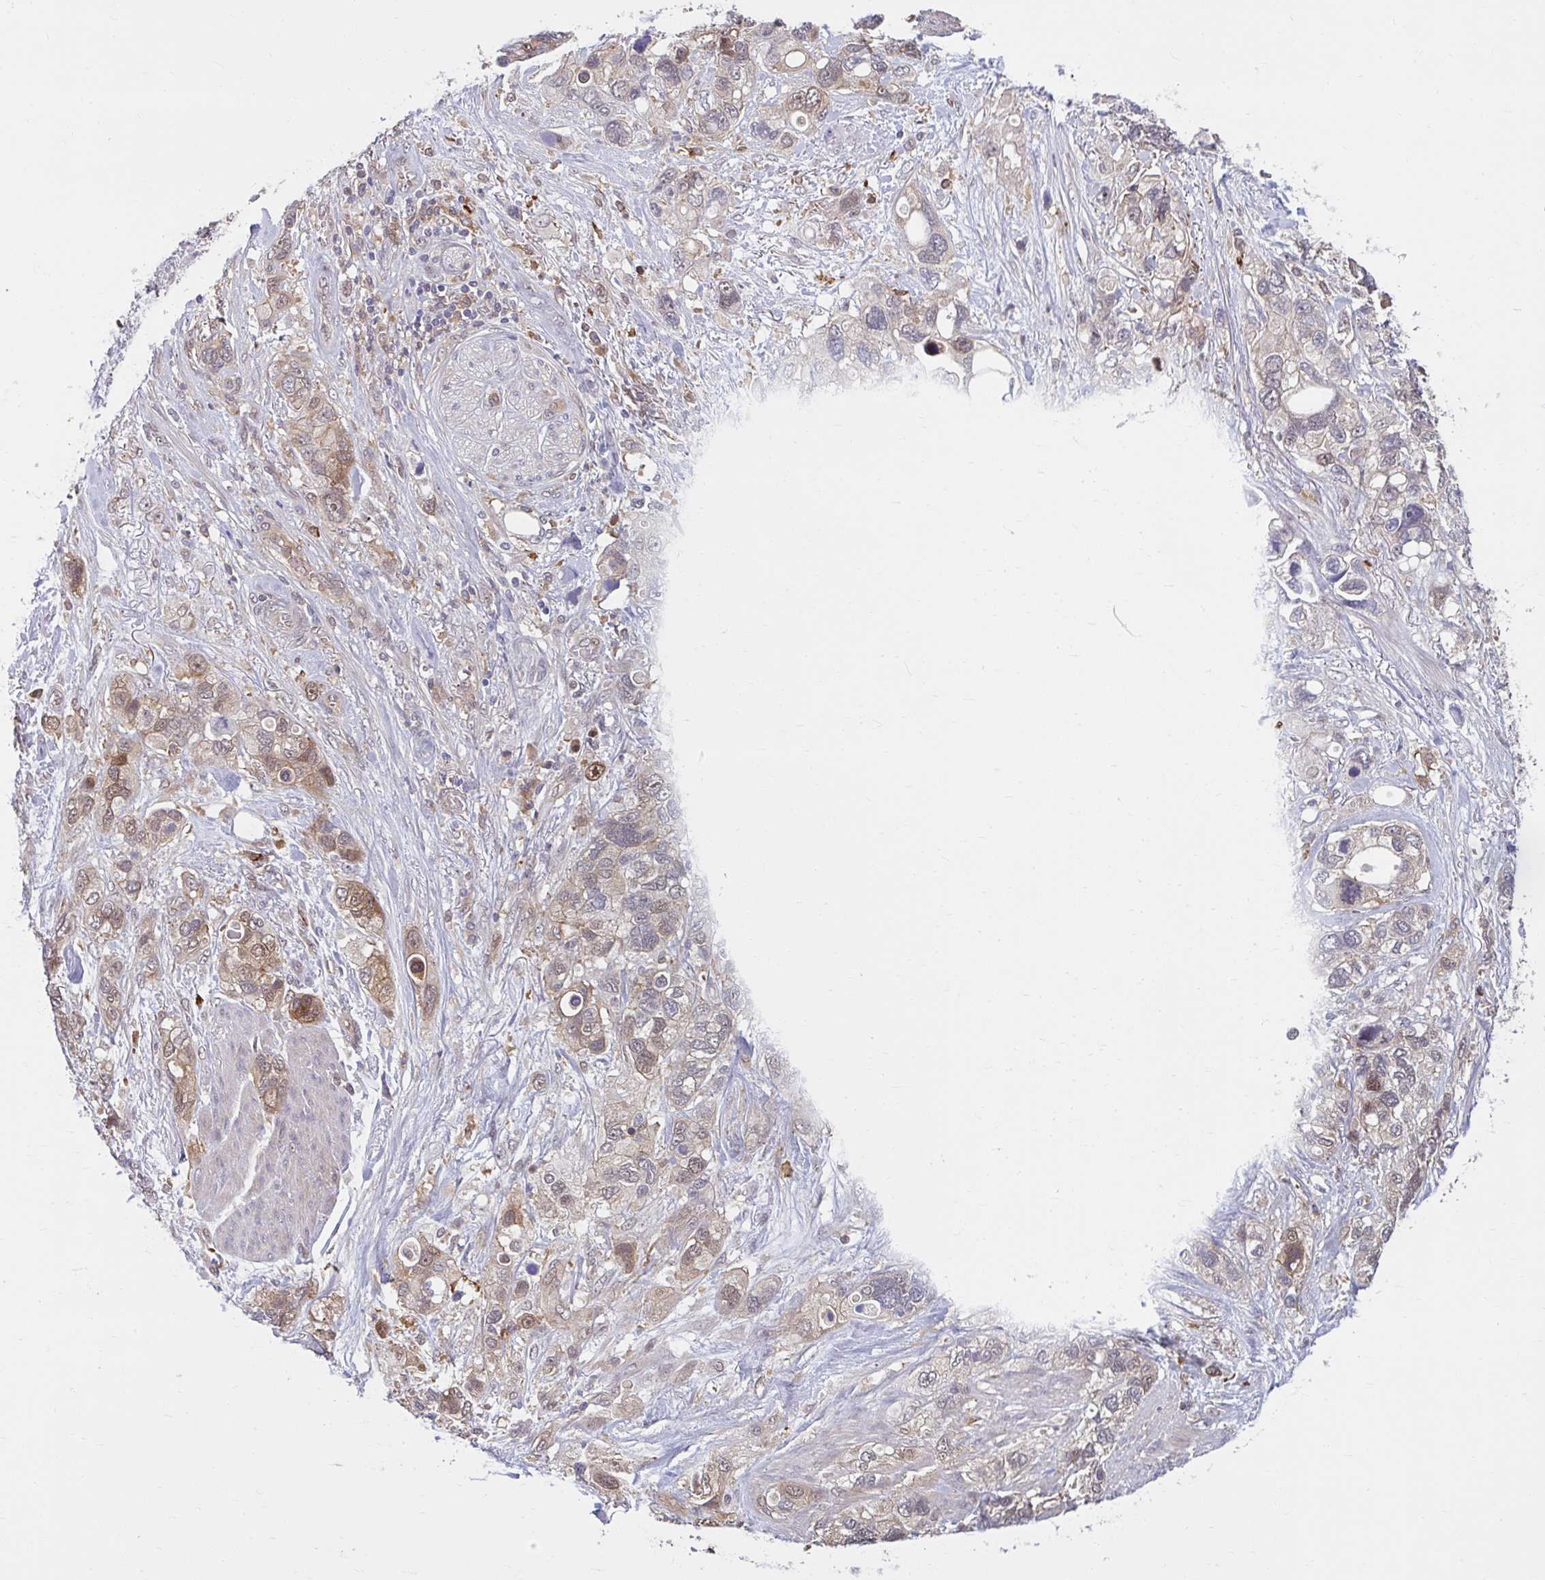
{"staining": {"intensity": "weak", "quantity": "25%-75%", "location": "cytoplasmic/membranous,nuclear"}, "tissue": "stomach cancer", "cell_type": "Tumor cells", "image_type": "cancer", "snomed": [{"axis": "morphology", "description": "Adenocarcinoma, NOS"}, {"axis": "topography", "description": "Stomach, upper"}], "caption": "This is a micrograph of immunohistochemistry (IHC) staining of stomach cancer, which shows weak expression in the cytoplasmic/membranous and nuclear of tumor cells.", "gene": "HMBS", "patient": {"sex": "female", "age": 81}}